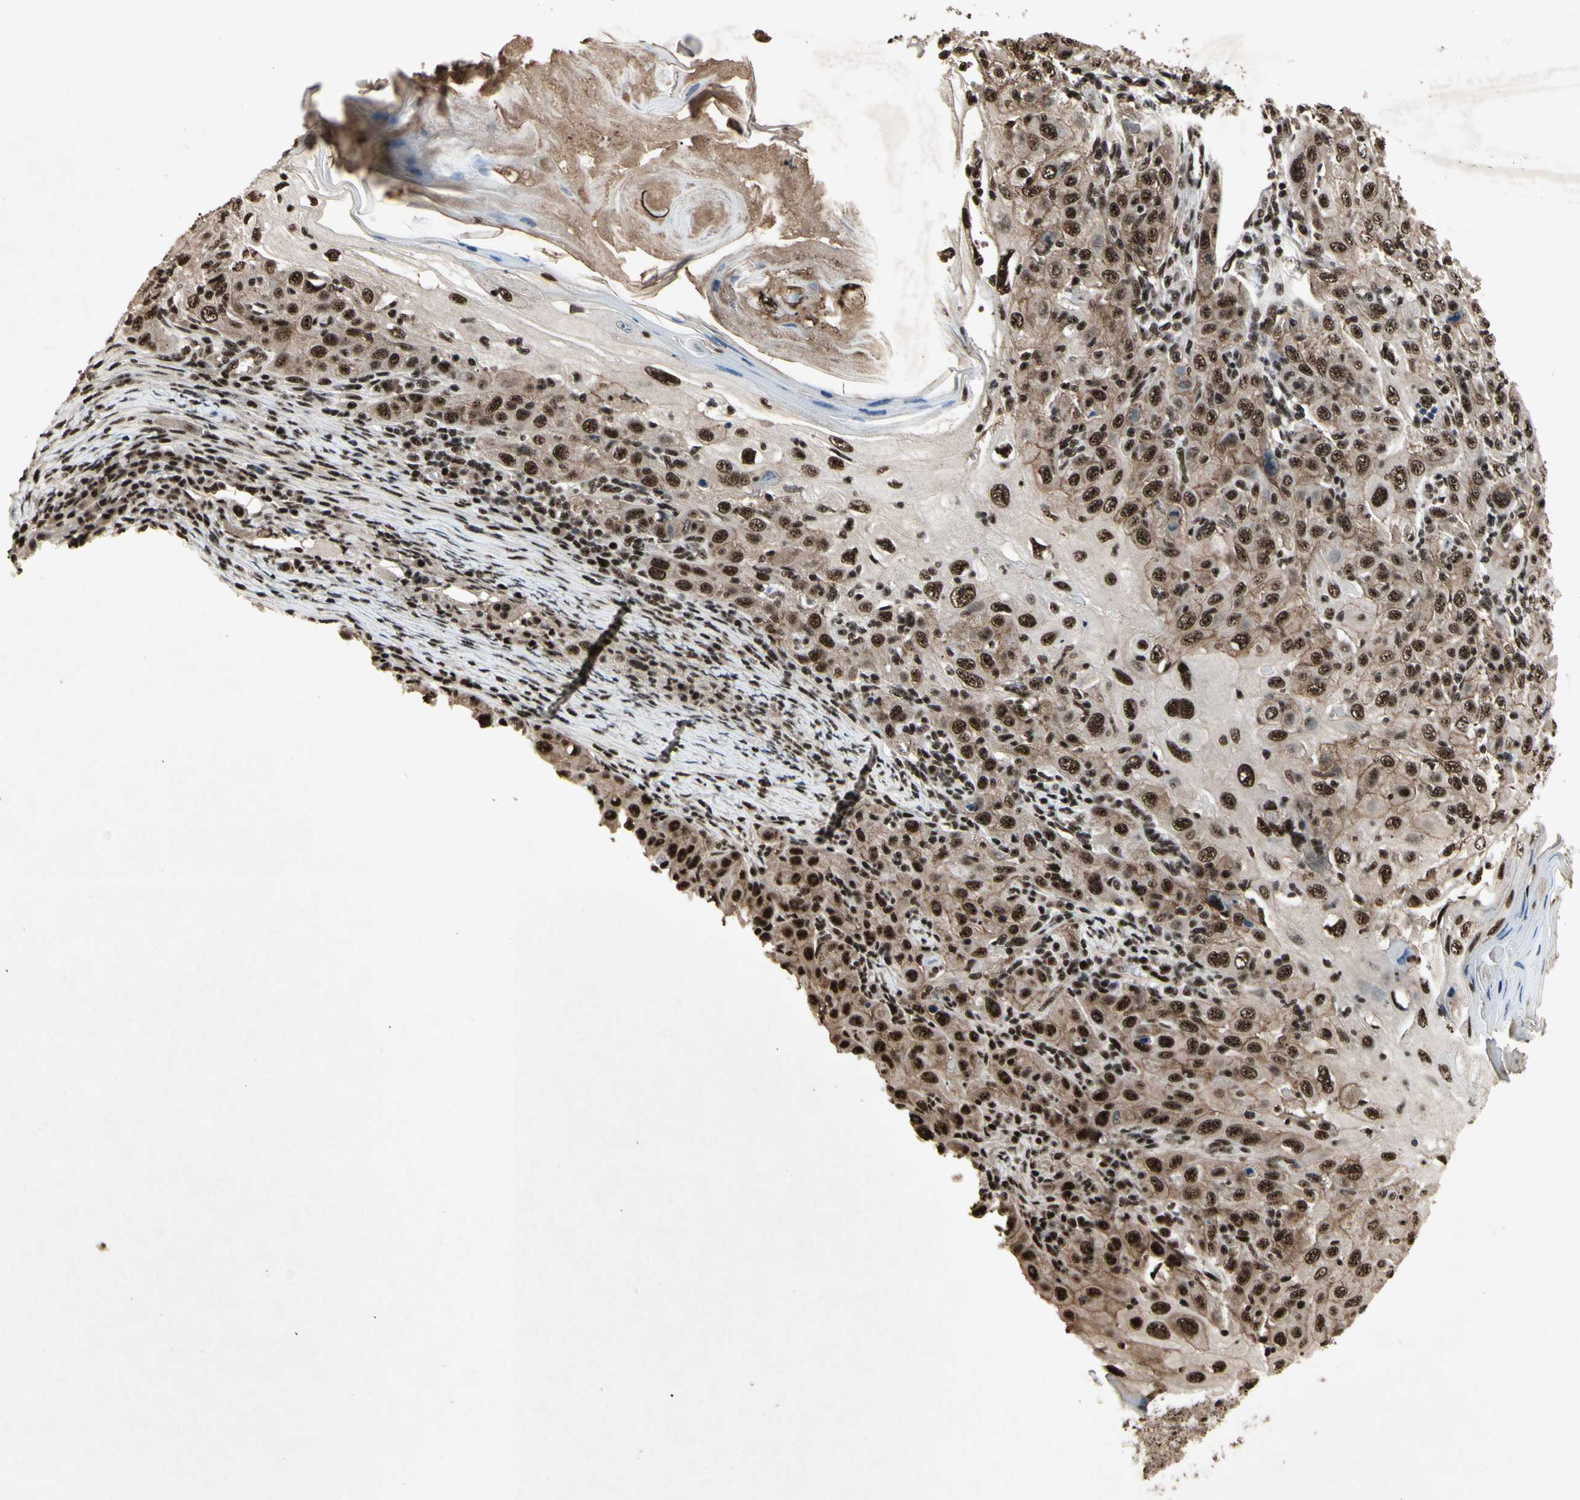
{"staining": {"intensity": "strong", "quantity": ">75%", "location": "cytoplasmic/membranous,nuclear"}, "tissue": "skin cancer", "cell_type": "Tumor cells", "image_type": "cancer", "snomed": [{"axis": "morphology", "description": "Squamous cell carcinoma, NOS"}, {"axis": "topography", "description": "Skin"}], "caption": "There is high levels of strong cytoplasmic/membranous and nuclear expression in tumor cells of skin cancer (squamous cell carcinoma), as demonstrated by immunohistochemical staining (brown color).", "gene": "TBX2", "patient": {"sex": "female", "age": 88}}